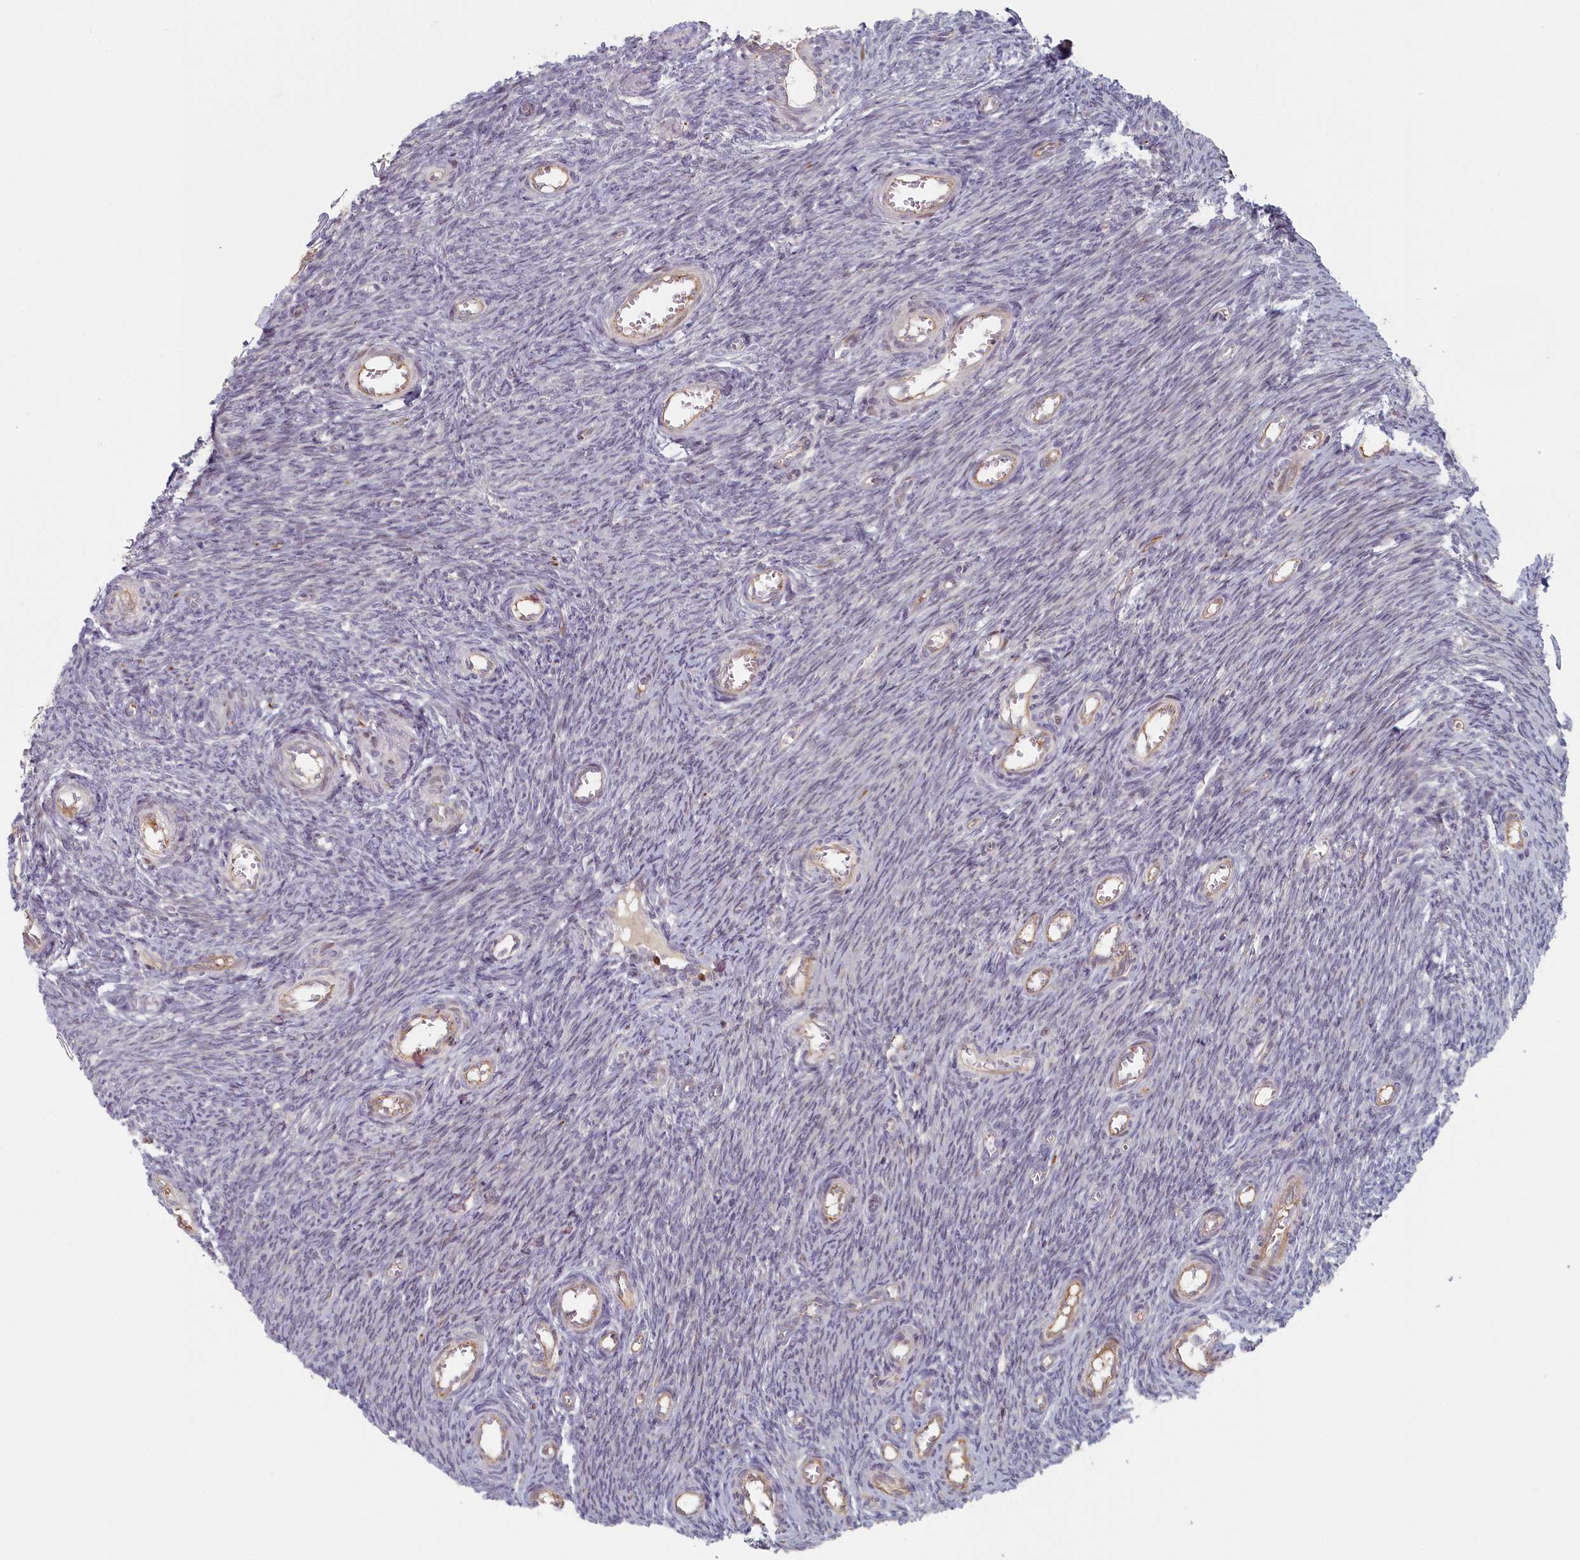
{"staining": {"intensity": "moderate", "quantity": ">75%", "location": "cytoplasmic/membranous"}, "tissue": "ovary", "cell_type": "Follicle cells", "image_type": "normal", "snomed": [{"axis": "morphology", "description": "Normal tissue, NOS"}, {"axis": "topography", "description": "Ovary"}], "caption": "A brown stain highlights moderate cytoplasmic/membranous staining of a protein in follicle cells of unremarkable ovary. The staining was performed using DAB (3,3'-diaminobenzidine) to visualize the protein expression in brown, while the nuclei were stained in blue with hematoxylin (Magnification: 20x).", "gene": "INTS4", "patient": {"sex": "female", "age": 44}}